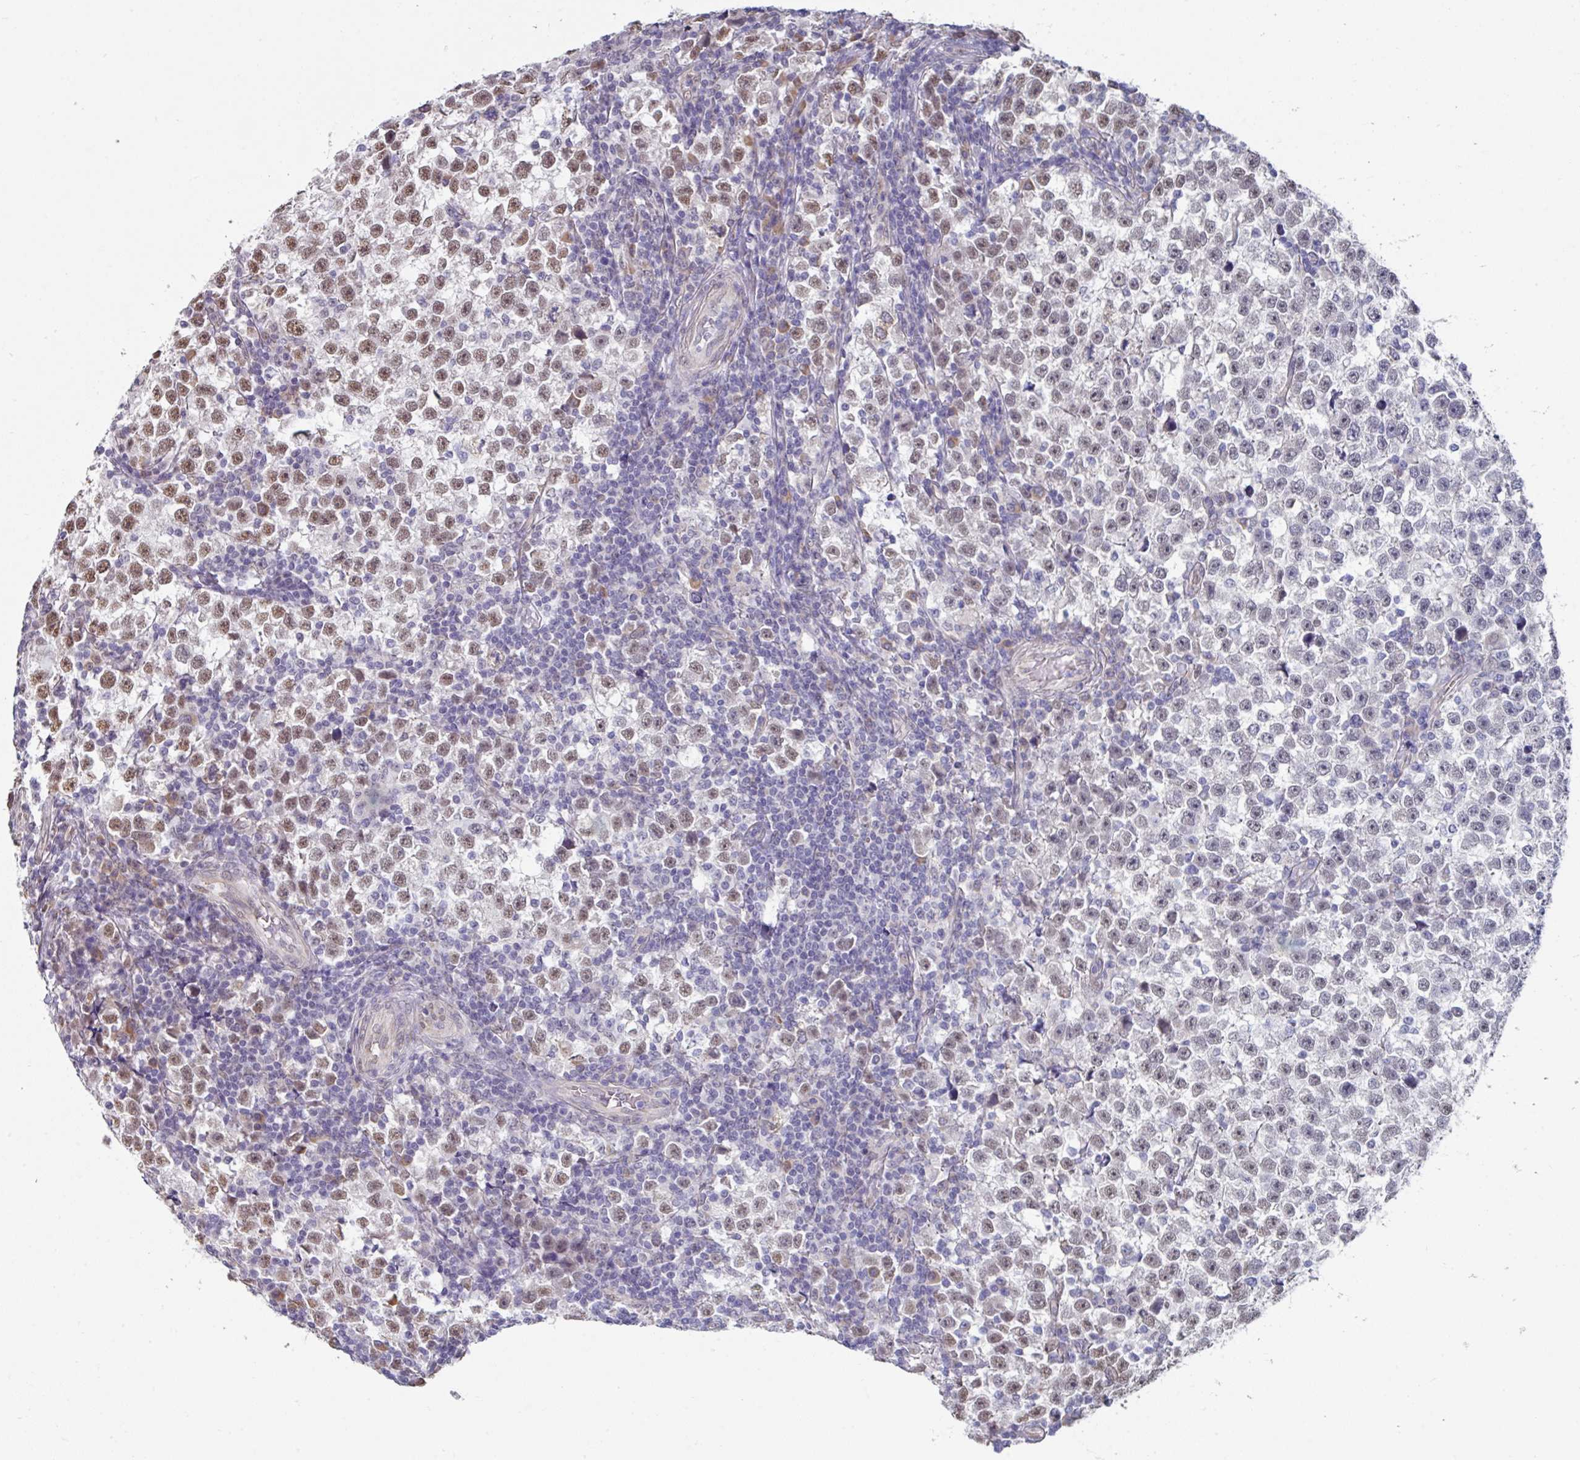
{"staining": {"intensity": "moderate", "quantity": "25%-75%", "location": "nuclear"}, "tissue": "testis cancer", "cell_type": "Tumor cells", "image_type": "cancer", "snomed": [{"axis": "morphology", "description": "Normal tissue, NOS"}, {"axis": "morphology", "description": "Seminoma, NOS"}, {"axis": "topography", "description": "Testis"}], "caption": "A brown stain highlights moderate nuclear staining of a protein in testis cancer tumor cells.", "gene": "TMED5", "patient": {"sex": "male", "age": 43}}